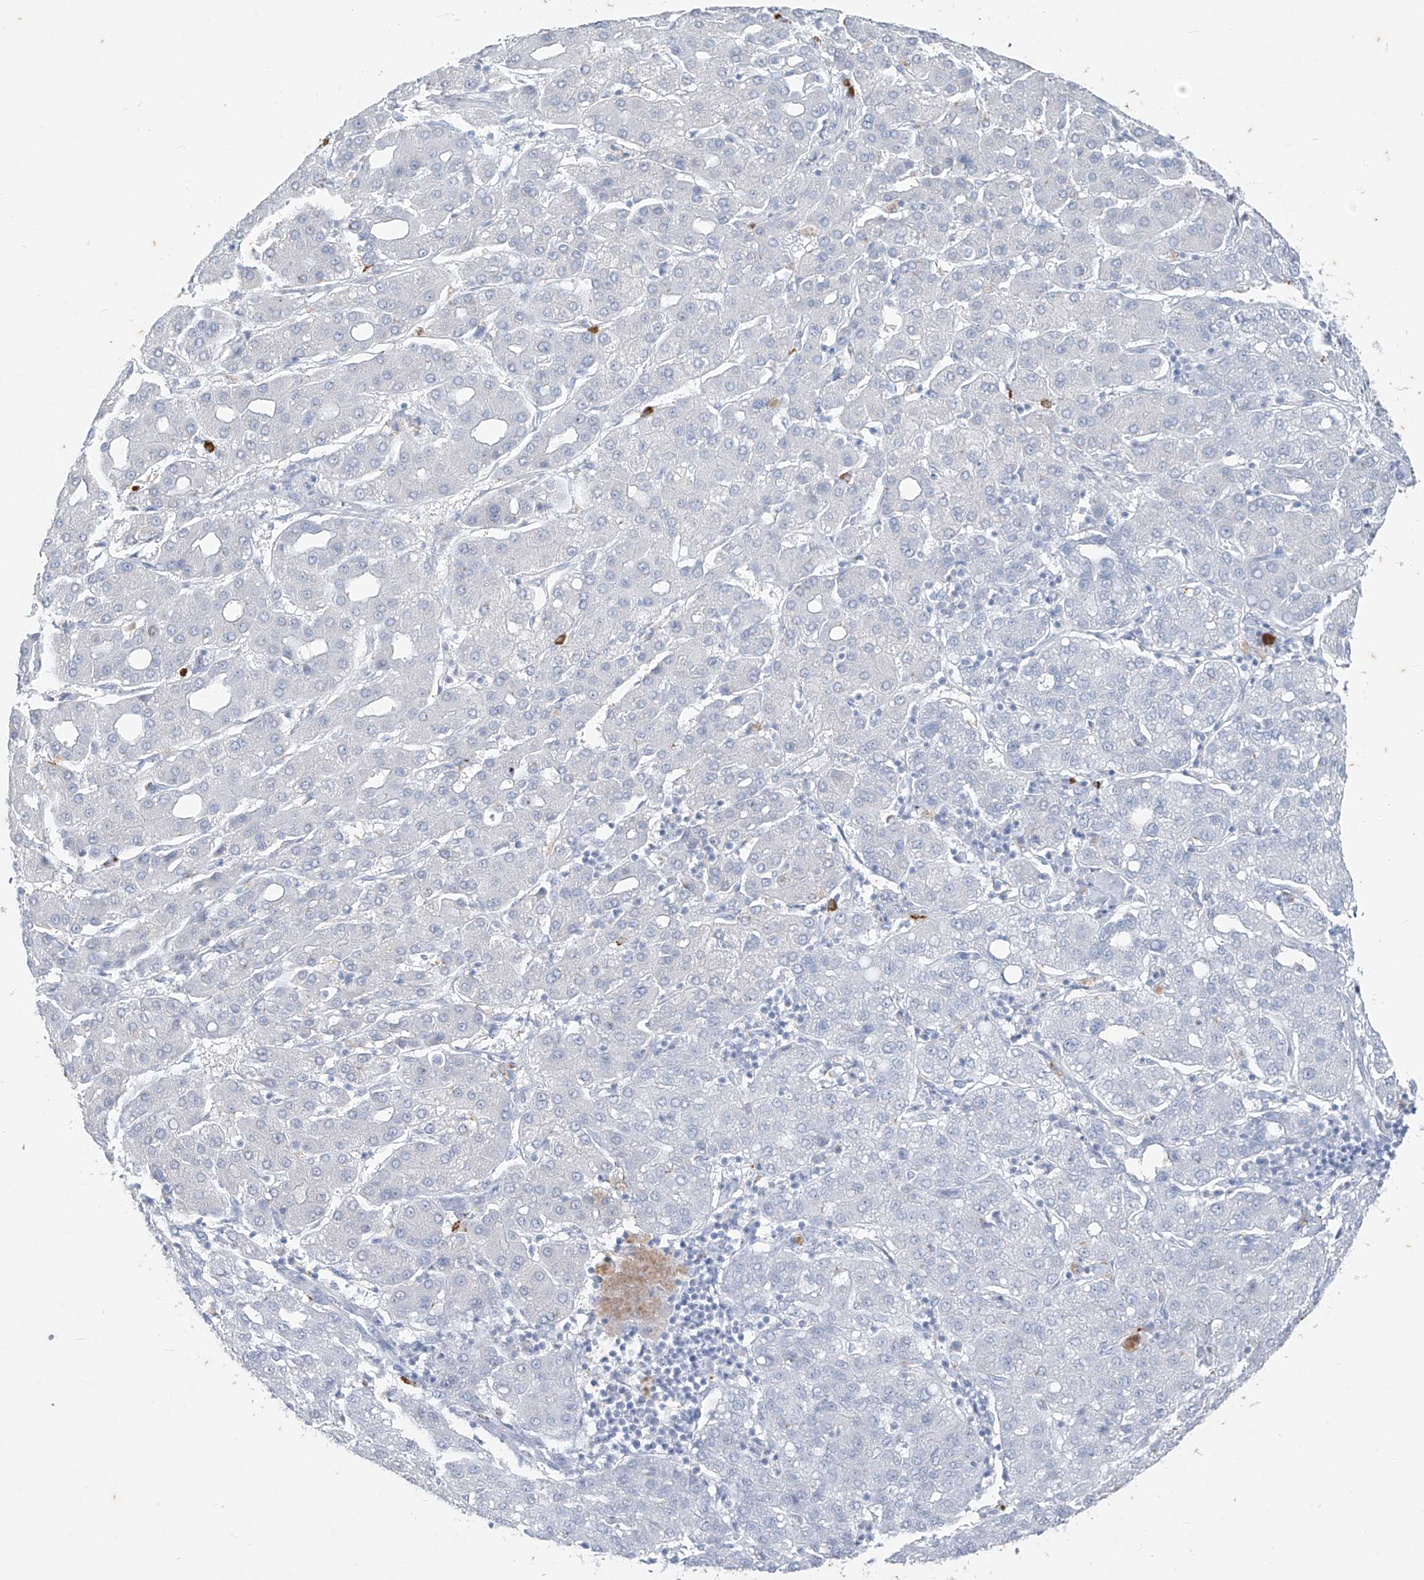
{"staining": {"intensity": "negative", "quantity": "none", "location": "none"}, "tissue": "liver cancer", "cell_type": "Tumor cells", "image_type": "cancer", "snomed": [{"axis": "morphology", "description": "Carcinoma, Hepatocellular, NOS"}, {"axis": "topography", "description": "Liver"}], "caption": "Tumor cells are negative for brown protein staining in liver cancer.", "gene": "CX3CR1", "patient": {"sex": "male", "age": 65}}